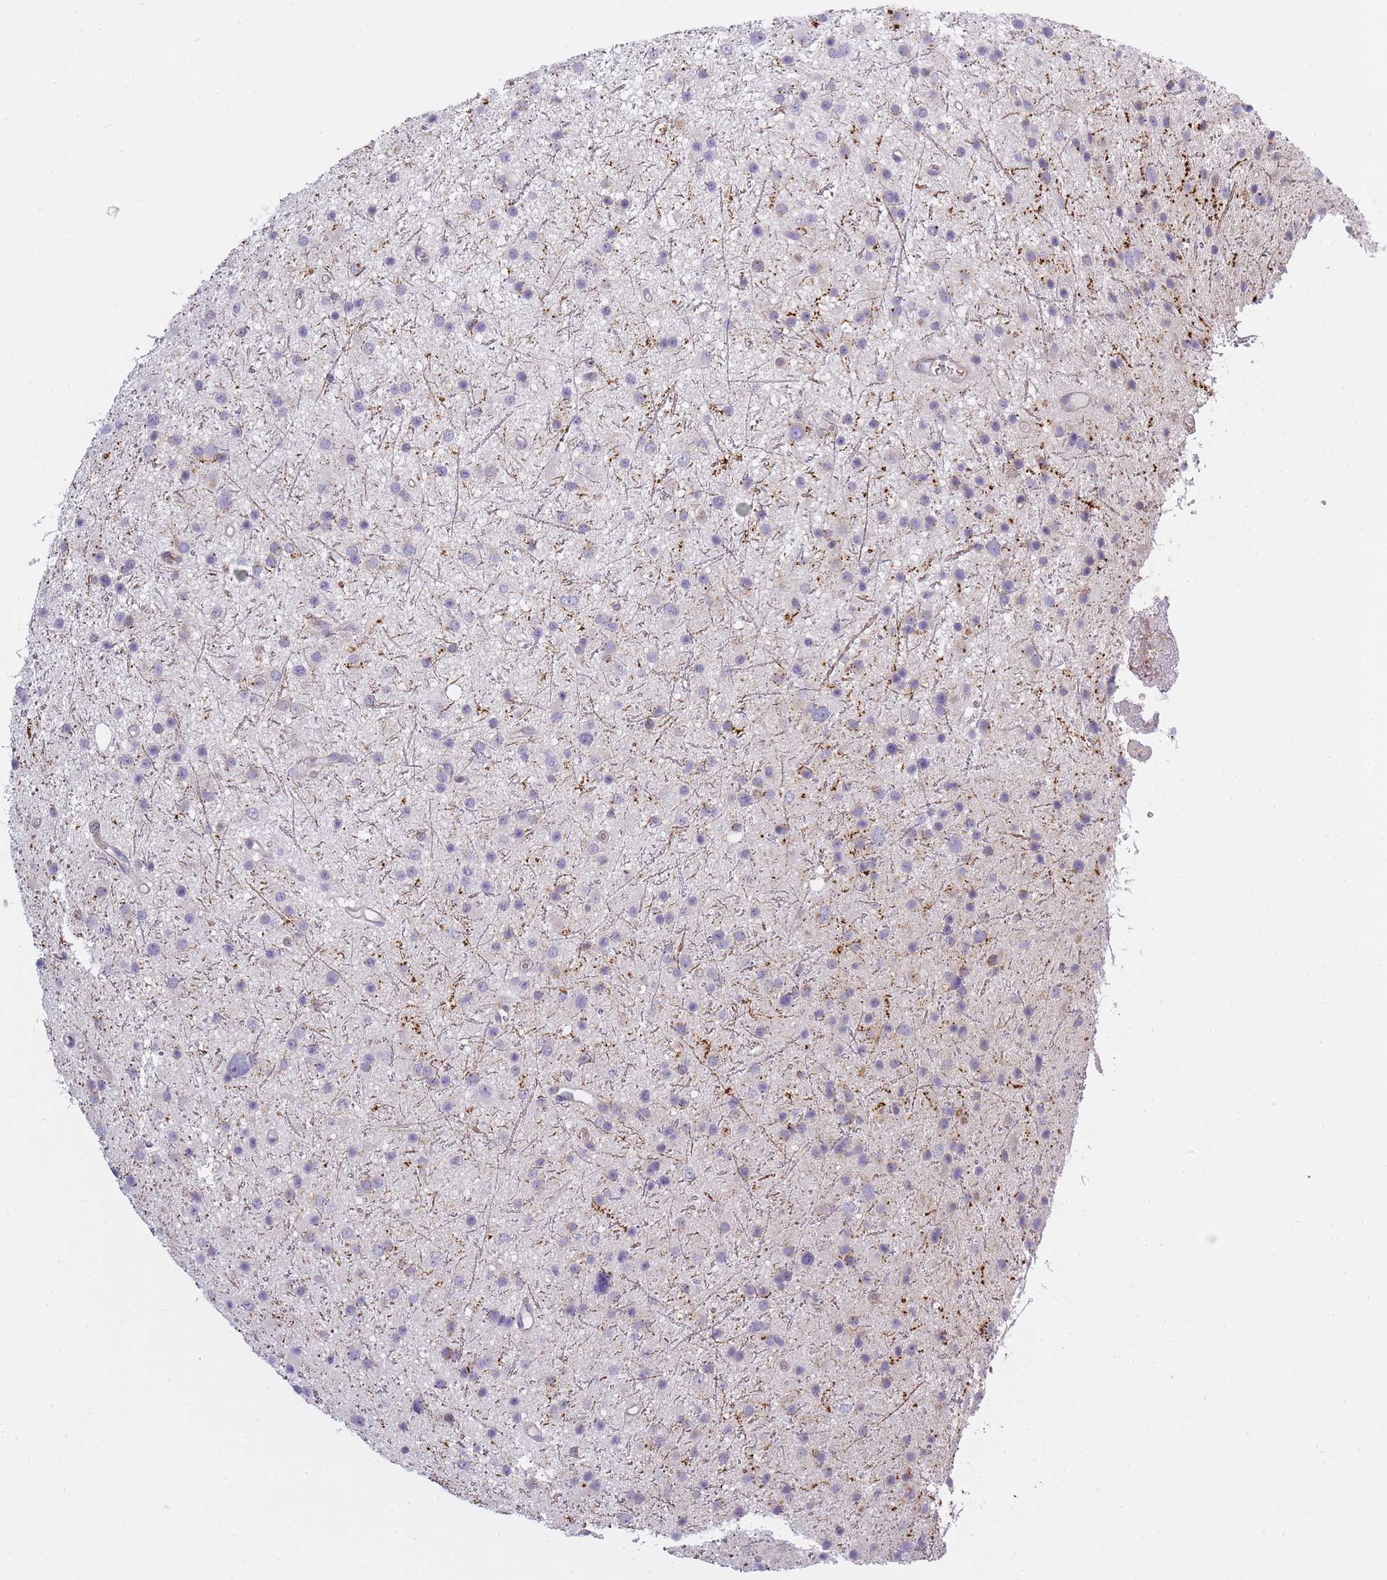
{"staining": {"intensity": "negative", "quantity": "none", "location": "none"}, "tissue": "glioma", "cell_type": "Tumor cells", "image_type": "cancer", "snomed": [{"axis": "morphology", "description": "Glioma, malignant, Low grade"}, {"axis": "topography", "description": "Cerebral cortex"}], "caption": "The photomicrograph displays no staining of tumor cells in low-grade glioma (malignant).", "gene": "AP3M2", "patient": {"sex": "female", "age": 39}}